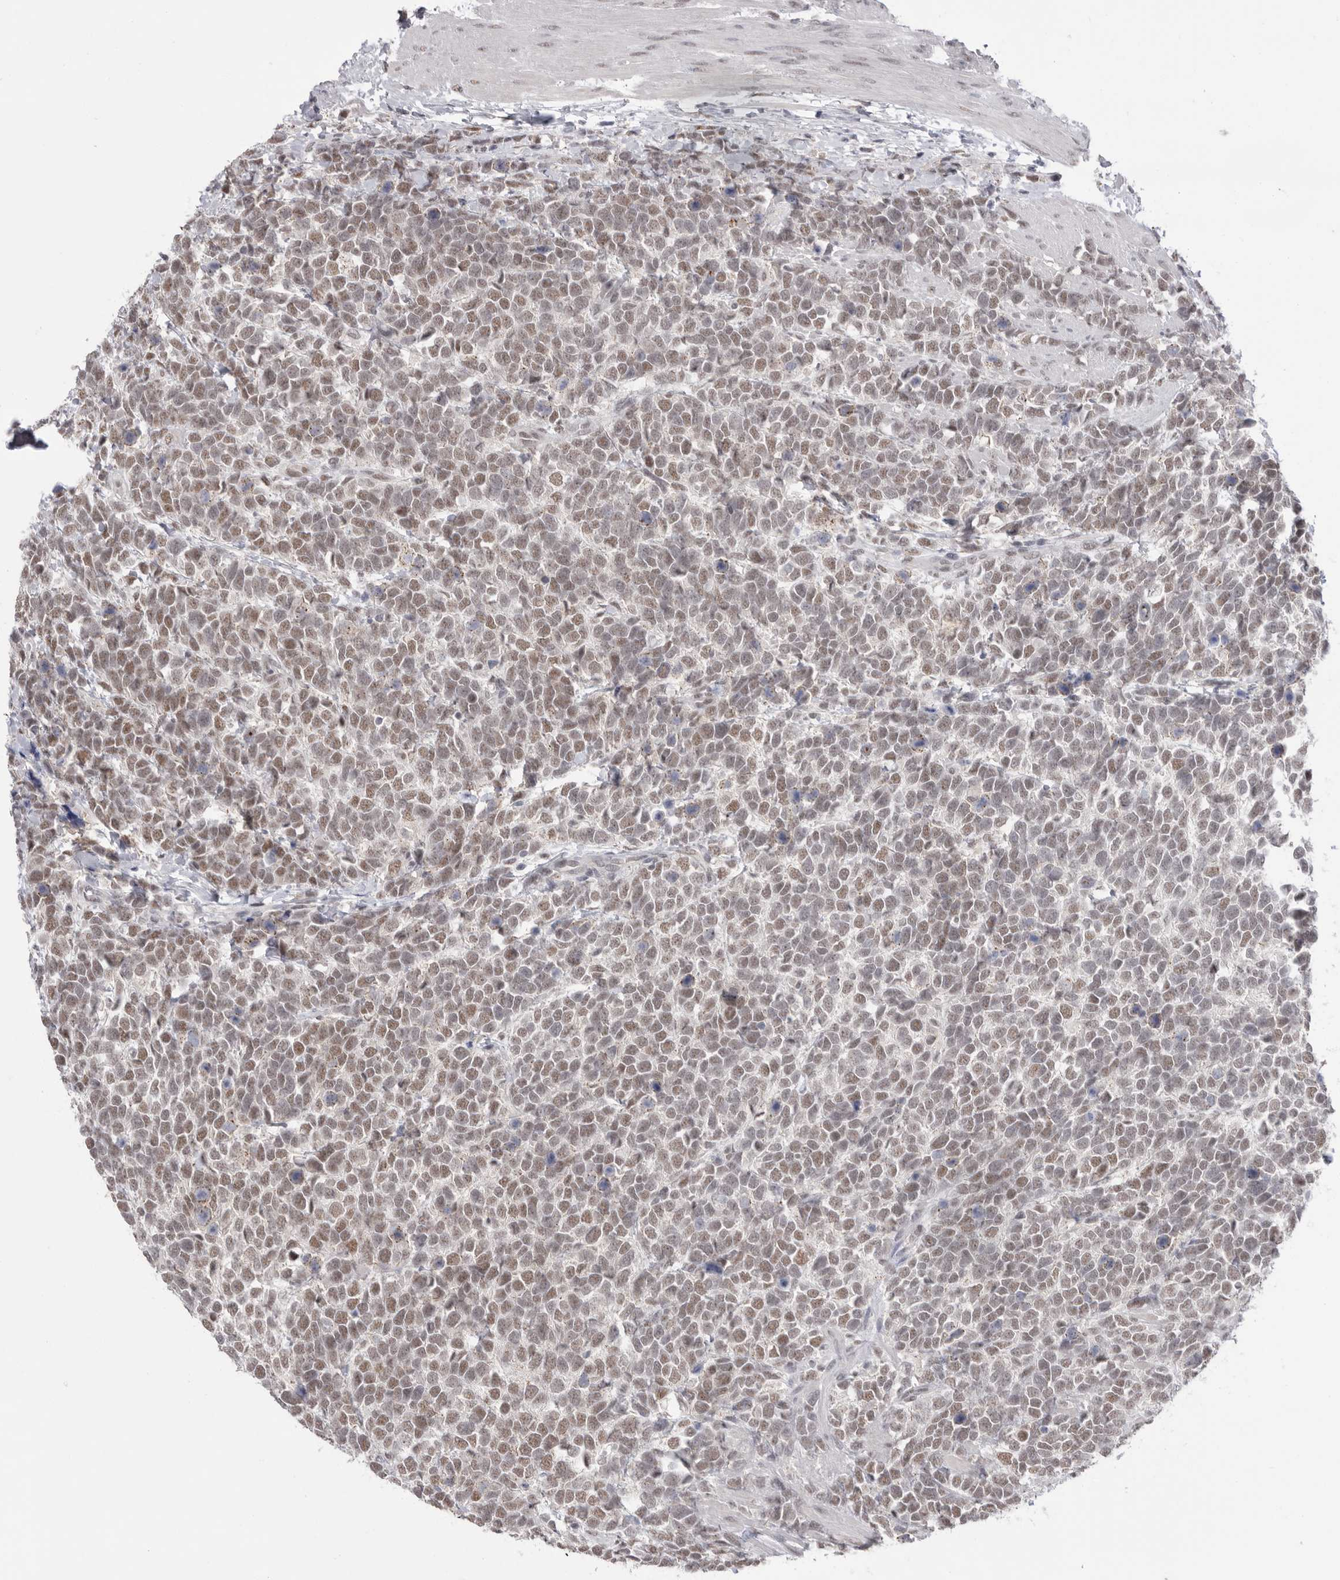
{"staining": {"intensity": "moderate", "quantity": "25%-75%", "location": "nuclear"}, "tissue": "urothelial cancer", "cell_type": "Tumor cells", "image_type": "cancer", "snomed": [{"axis": "morphology", "description": "Urothelial carcinoma, High grade"}, {"axis": "topography", "description": "Urinary bladder"}], "caption": "Urothelial cancer stained with a brown dye demonstrates moderate nuclear positive positivity in about 25%-75% of tumor cells.", "gene": "BCLAF3", "patient": {"sex": "female", "age": 82}}